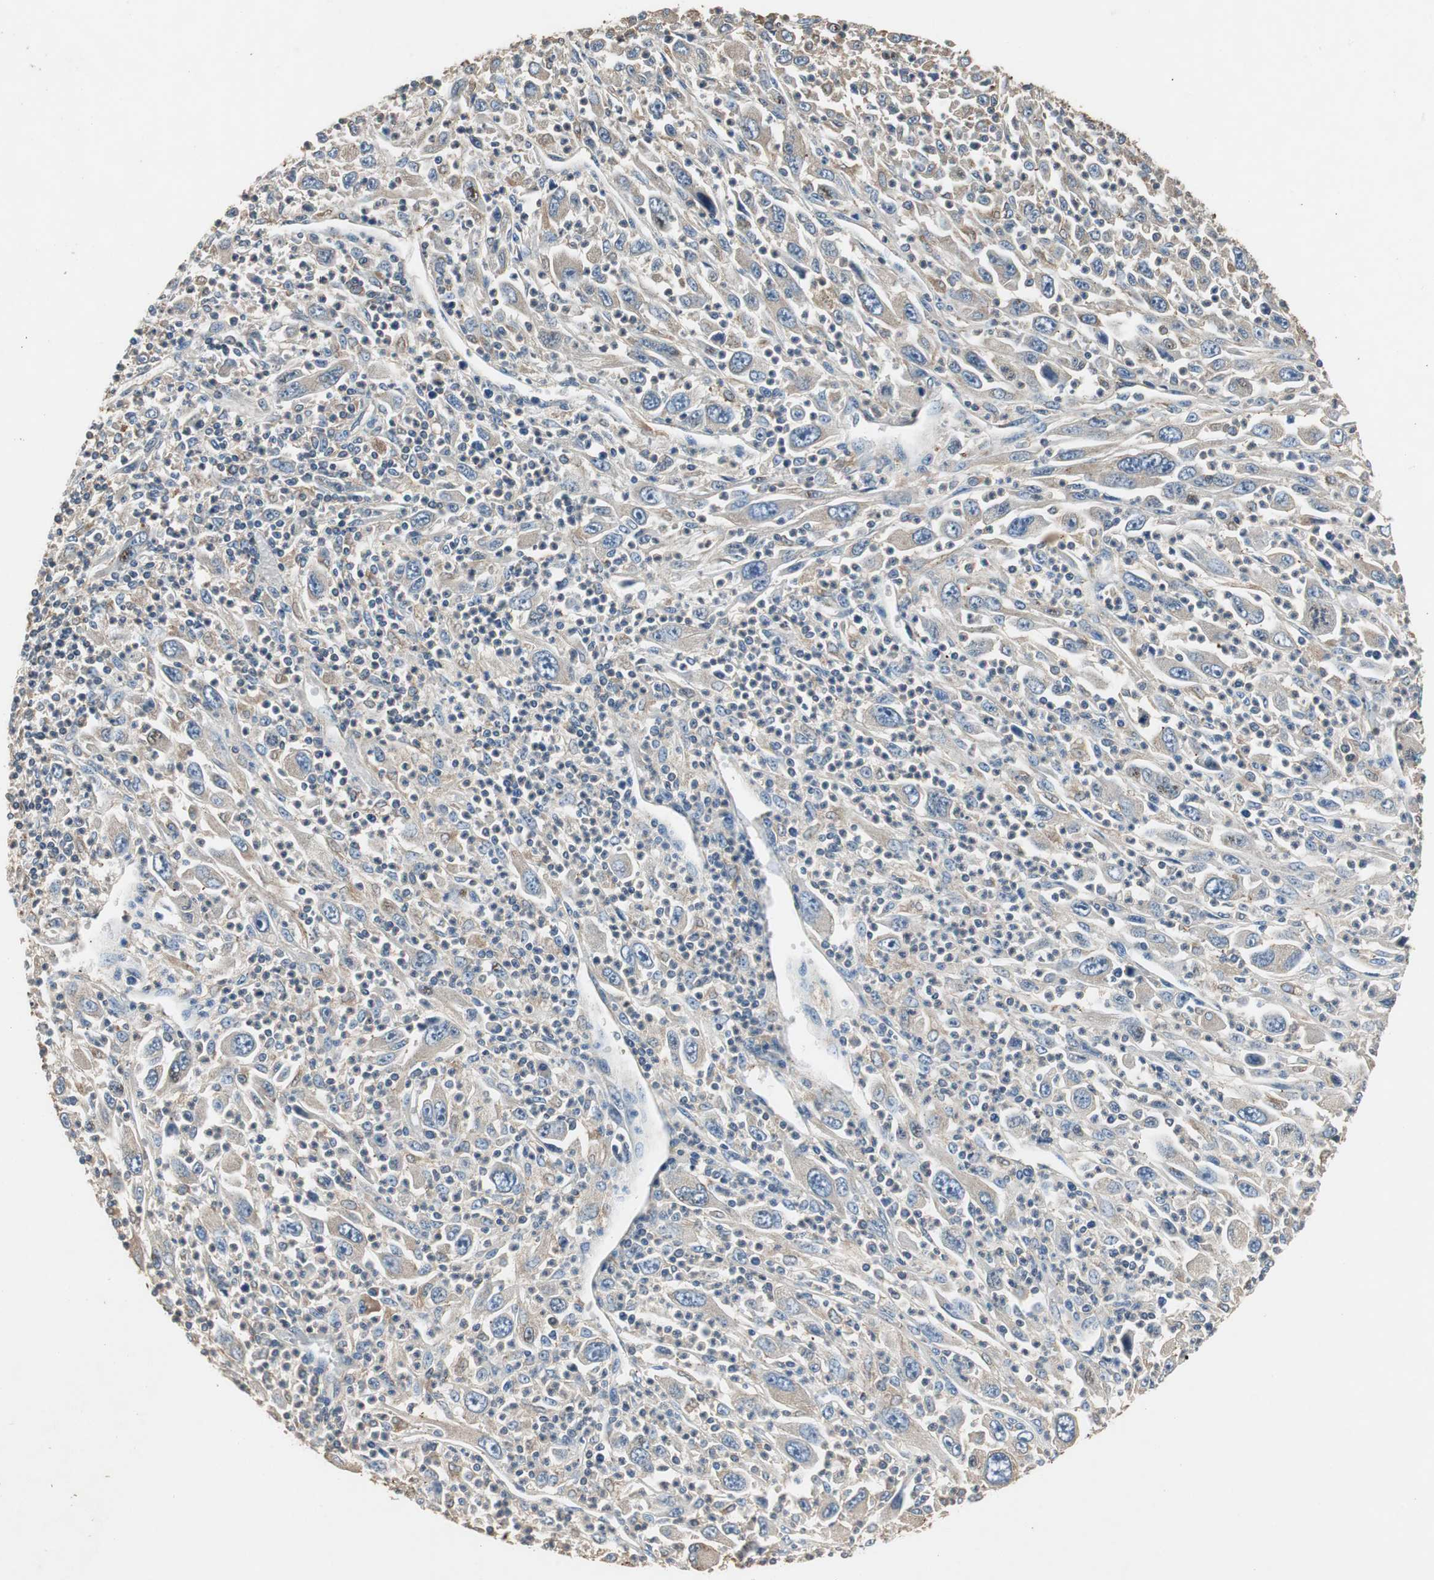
{"staining": {"intensity": "weak", "quantity": "25%-75%", "location": "cytoplasmic/membranous"}, "tissue": "melanoma", "cell_type": "Tumor cells", "image_type": "cancer", "snomed": [{"axis": "morphology", "description": "Malignant melanoma, Metastatic site"}, {"axis": "topography", "description": "Skin"}], "caption": "The image shows a brown stain indicating the presence of a protein in the cytoplasmic/membranous of tumor cells in malignant melanoma (metastatic site).", "gene": "TNFRSF14", "patient": {"sex": "female", "age": 56}}